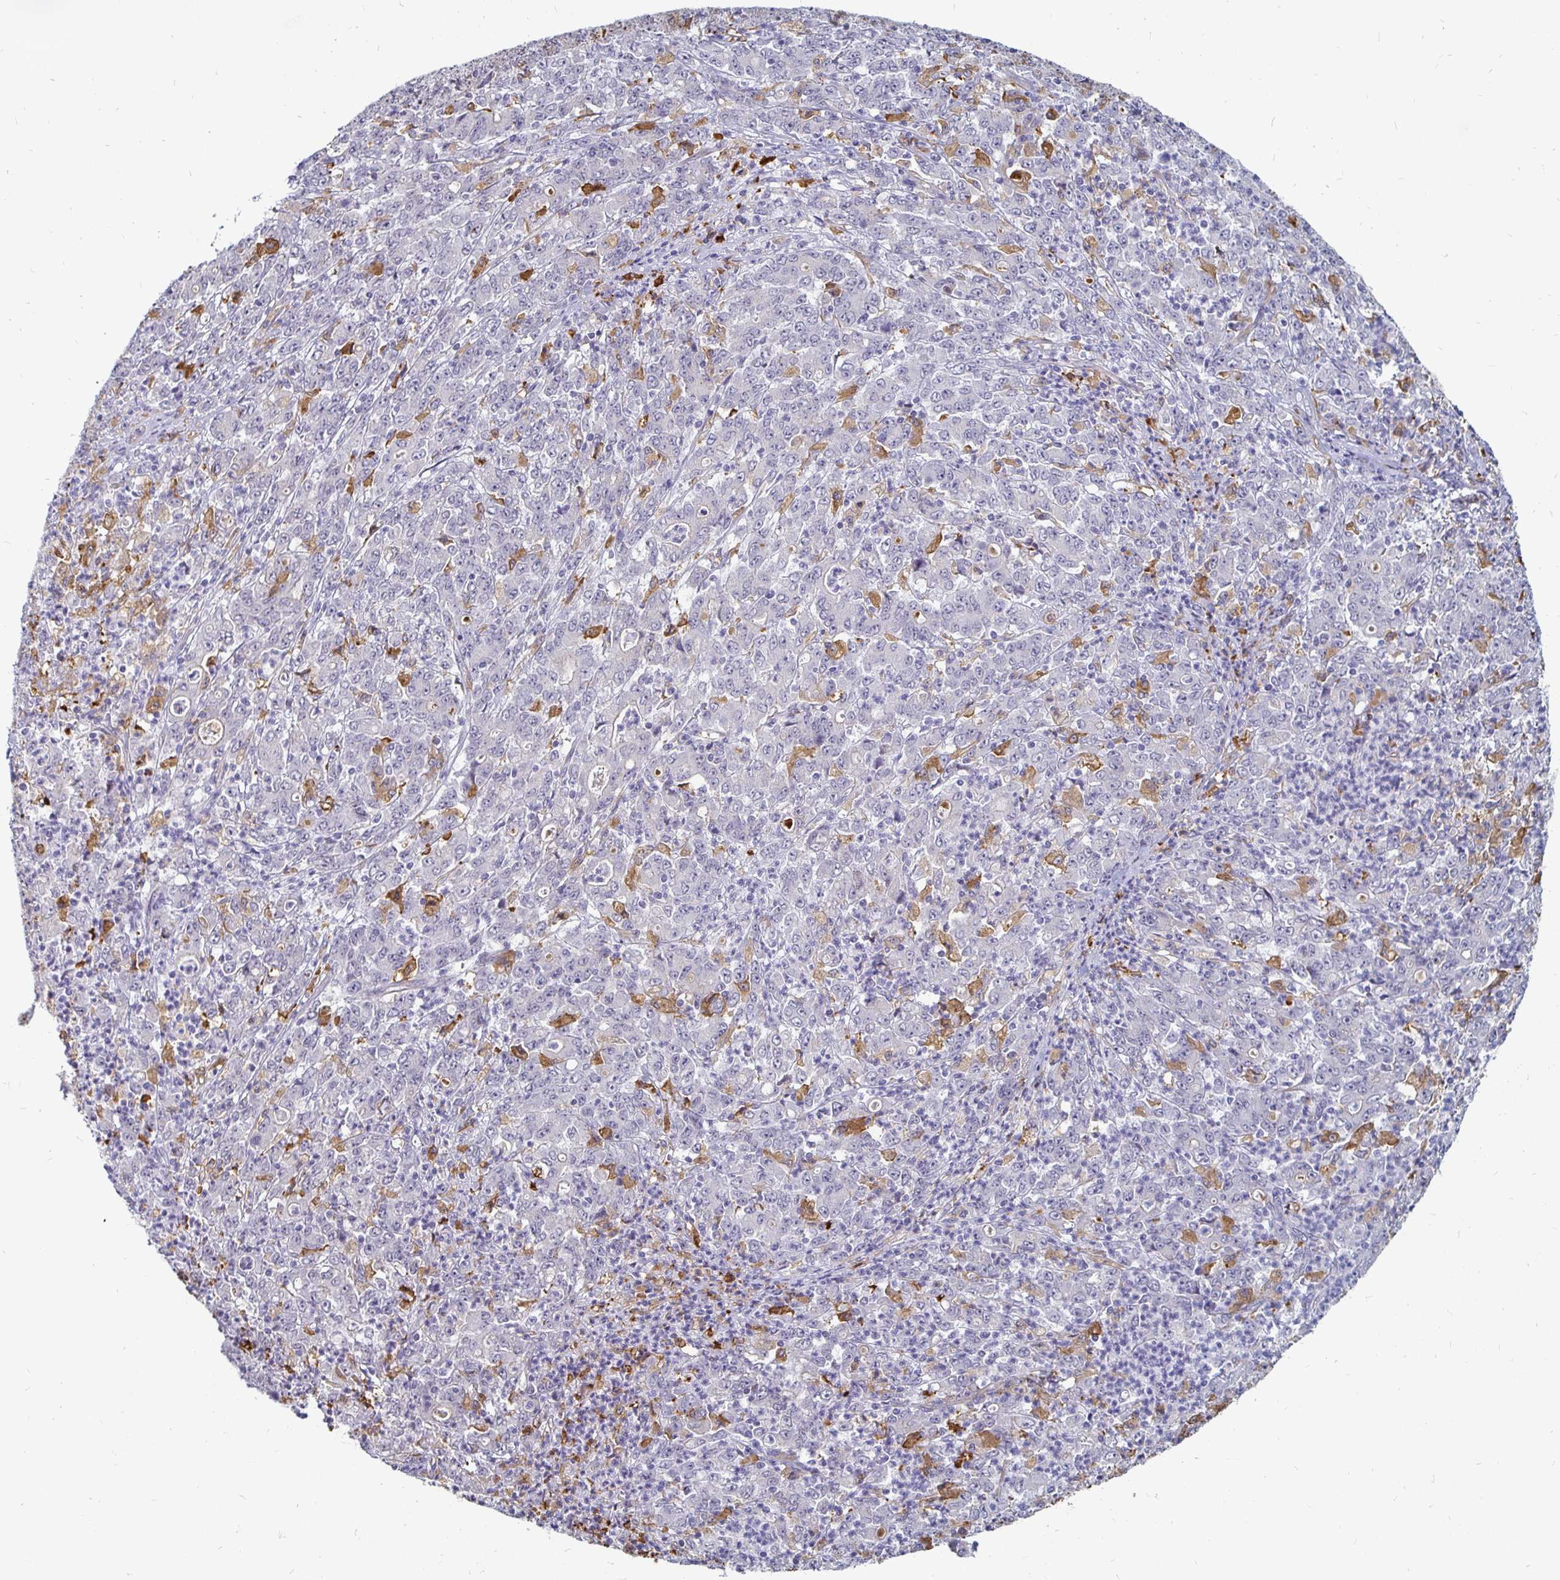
{"staining": {"intensity": "negative", "quantity": "none", "location": "none"}, "tissue": "stomach cancer", "cell_type": "Tumor cells", "image_type": "cancer", "snomed": [{"axis": "morphology", "description": "Adenocarcinoma, NOS"}, {"axis": "topography", "description": "Stomach, lower"}], "caption": "IHC micrograph of human stomach adenocarcinoma stained for a protein (brown), which reveals no expression in tumor cells. (Immunohistochemistry, brightfield microscopy, high magnification).", "gene": "CCDC85A", "patient": {"sex": "female", "age": 71}}